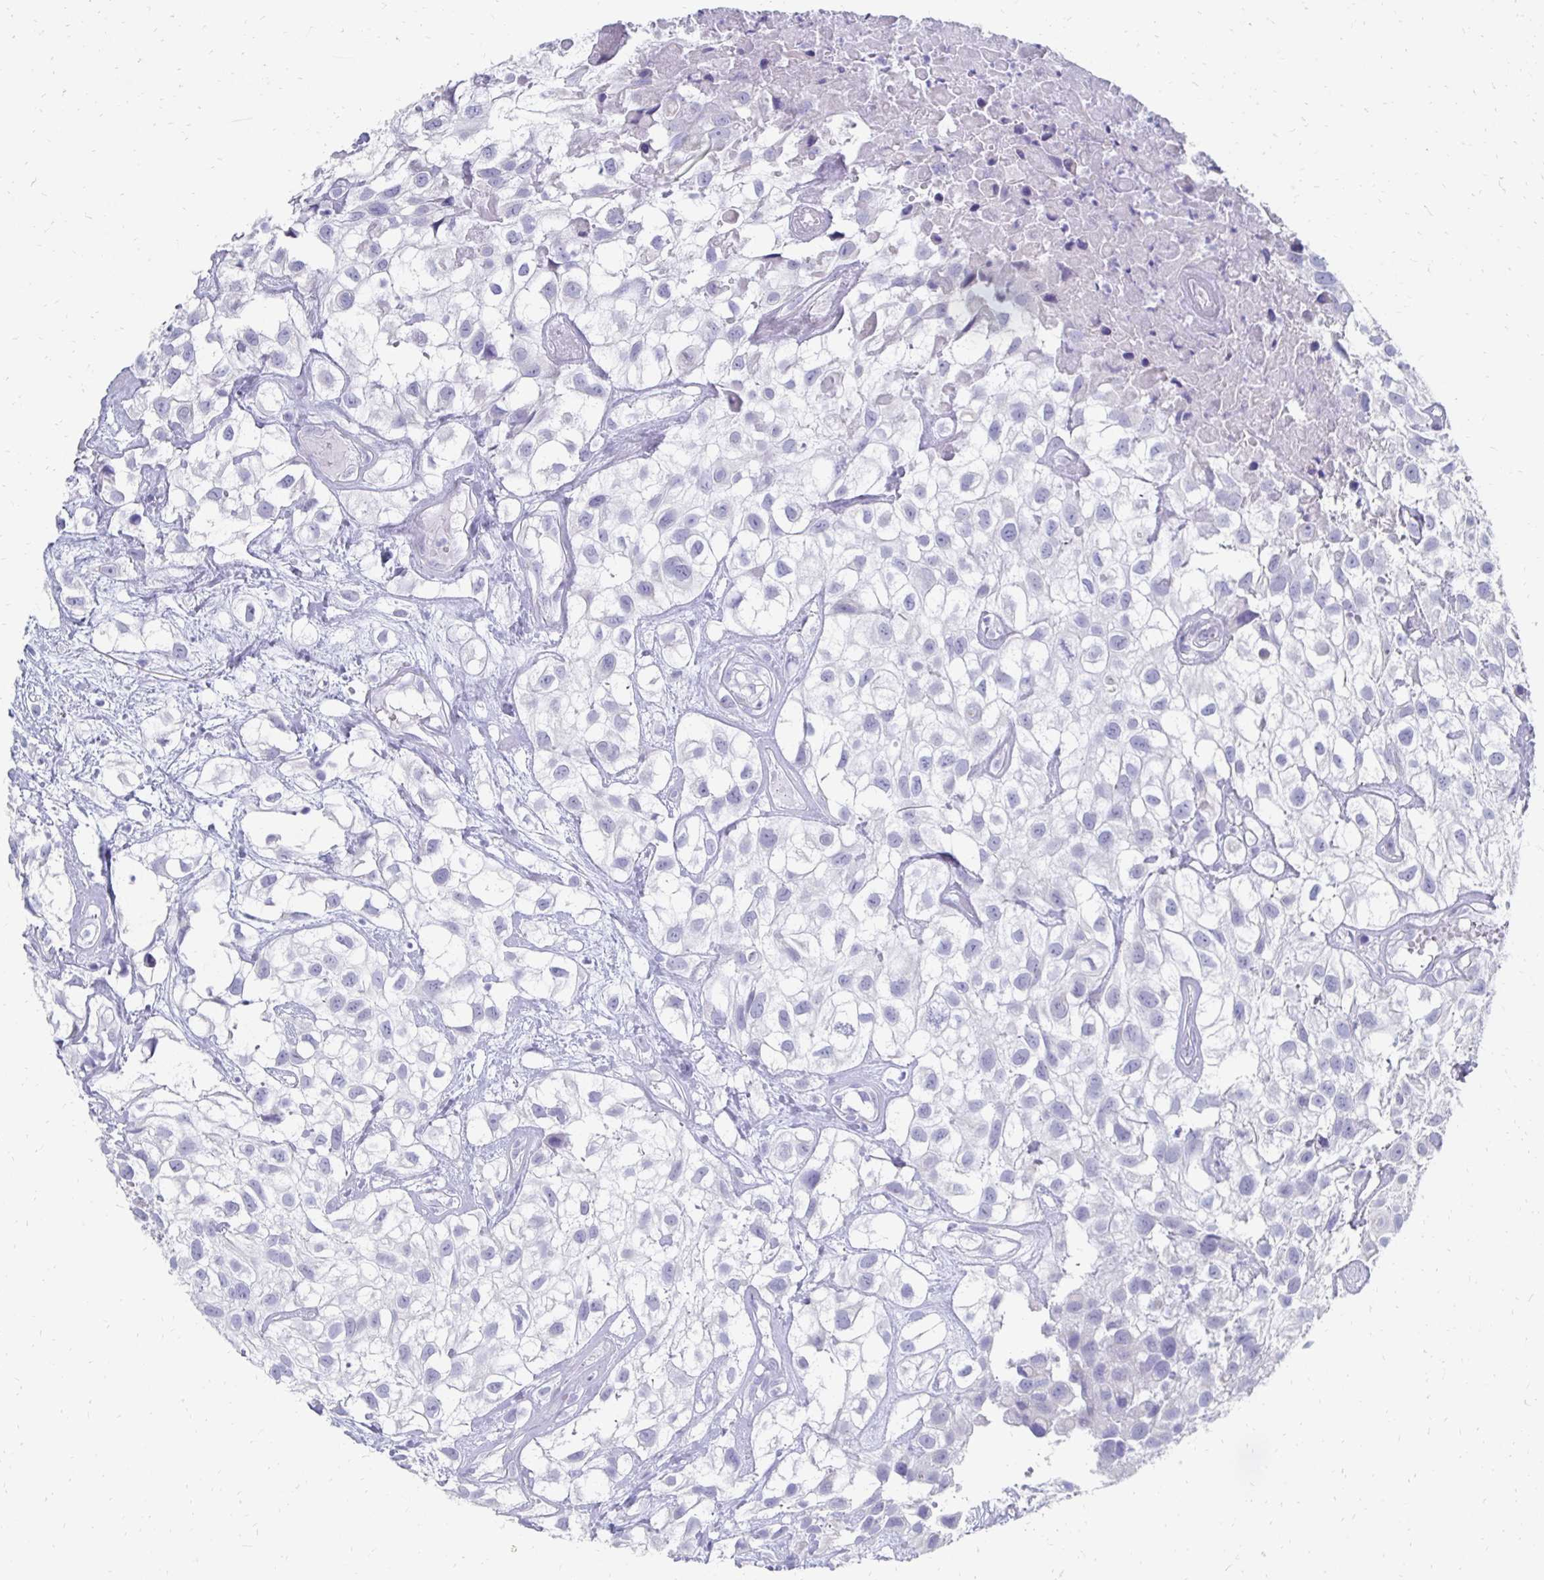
{"staining": {"intensity": "negative", "quantity": "none", "location": "none"}, "tissue": "urothelial cancer", "cell_type": "Tumor cells", "image_type": "cancer", "snomed": [{"axis": "morphology", "description": "Urothelial carcinoma, High grade"}, {"axis": "topography", "description": "Urinary bladder"}], "caption": "IHC micrograph of urothelial cancer stained for a protein (brown), which demonstrates no expression in tumor cells.", "gene": "SYCP3", "patient": {"sex": "male", "age": 56}}